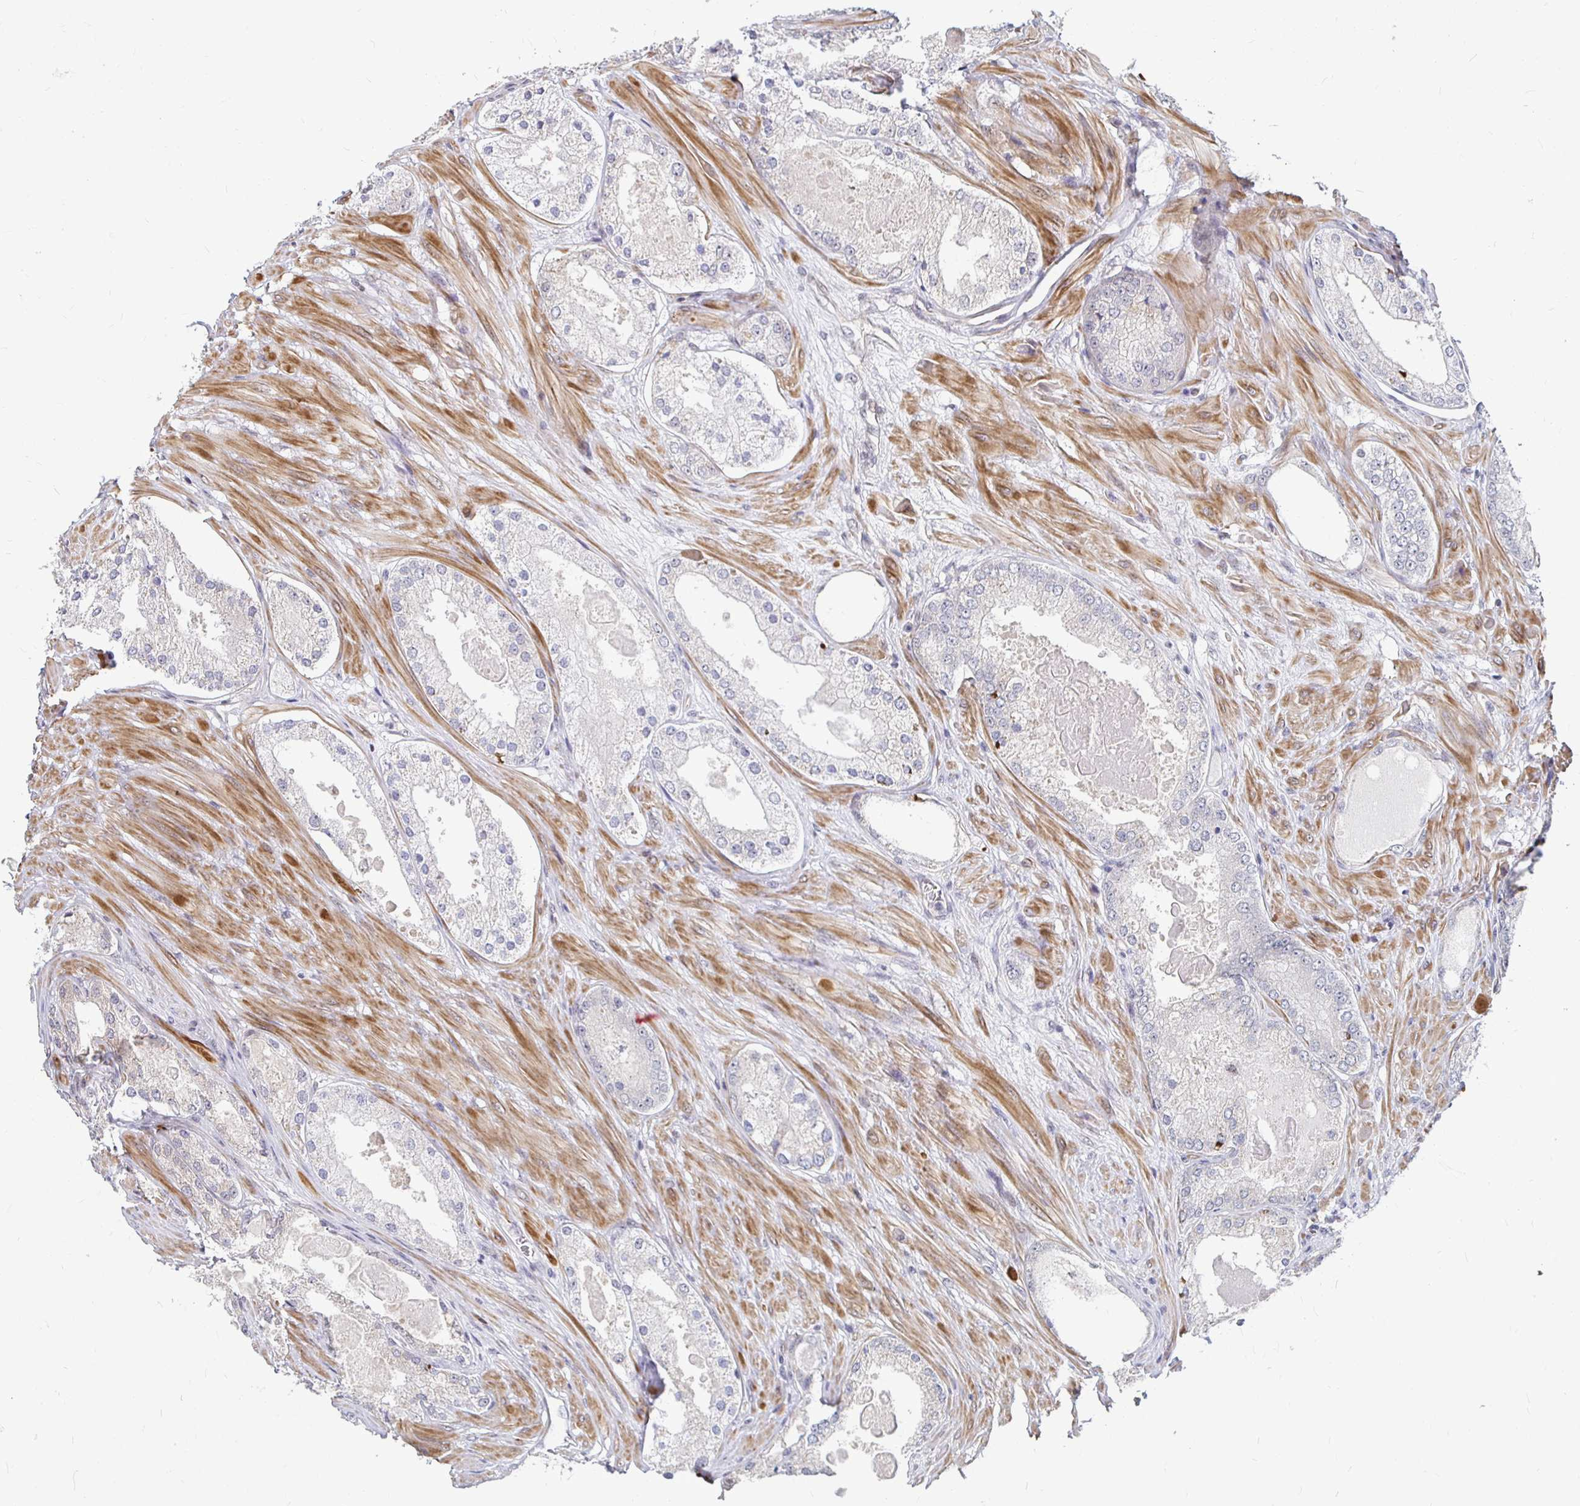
{"staining": {"intensity": "negative", "quantity": "none", "location": "none"}, "tissue": "prostate cancer", "cell_type": "Tumor cells", "image_type": "cancer", "snomed": [{"axis": "morphology", "description": "Adenocarcinoma, Low grade"}, {"axis": "topography", "description": "Prostate"}], "caption": "This micrograph is of prostate cancer (low-grade adenocarcinoma) stained with immunohistochemistry (IHC) to label a protein in brown with the nuclei are counter-stained blue. There is no staining in tumor cells. The staining was performed using DAB (3,3'-diaminobenzidine) to visualize the protein expression in brown, while the nuclei were stained in blue with hematoxylin (Magnification: 20x).", "gene": "CAPN11", "patient": {"sex": "male", "age": 68}}